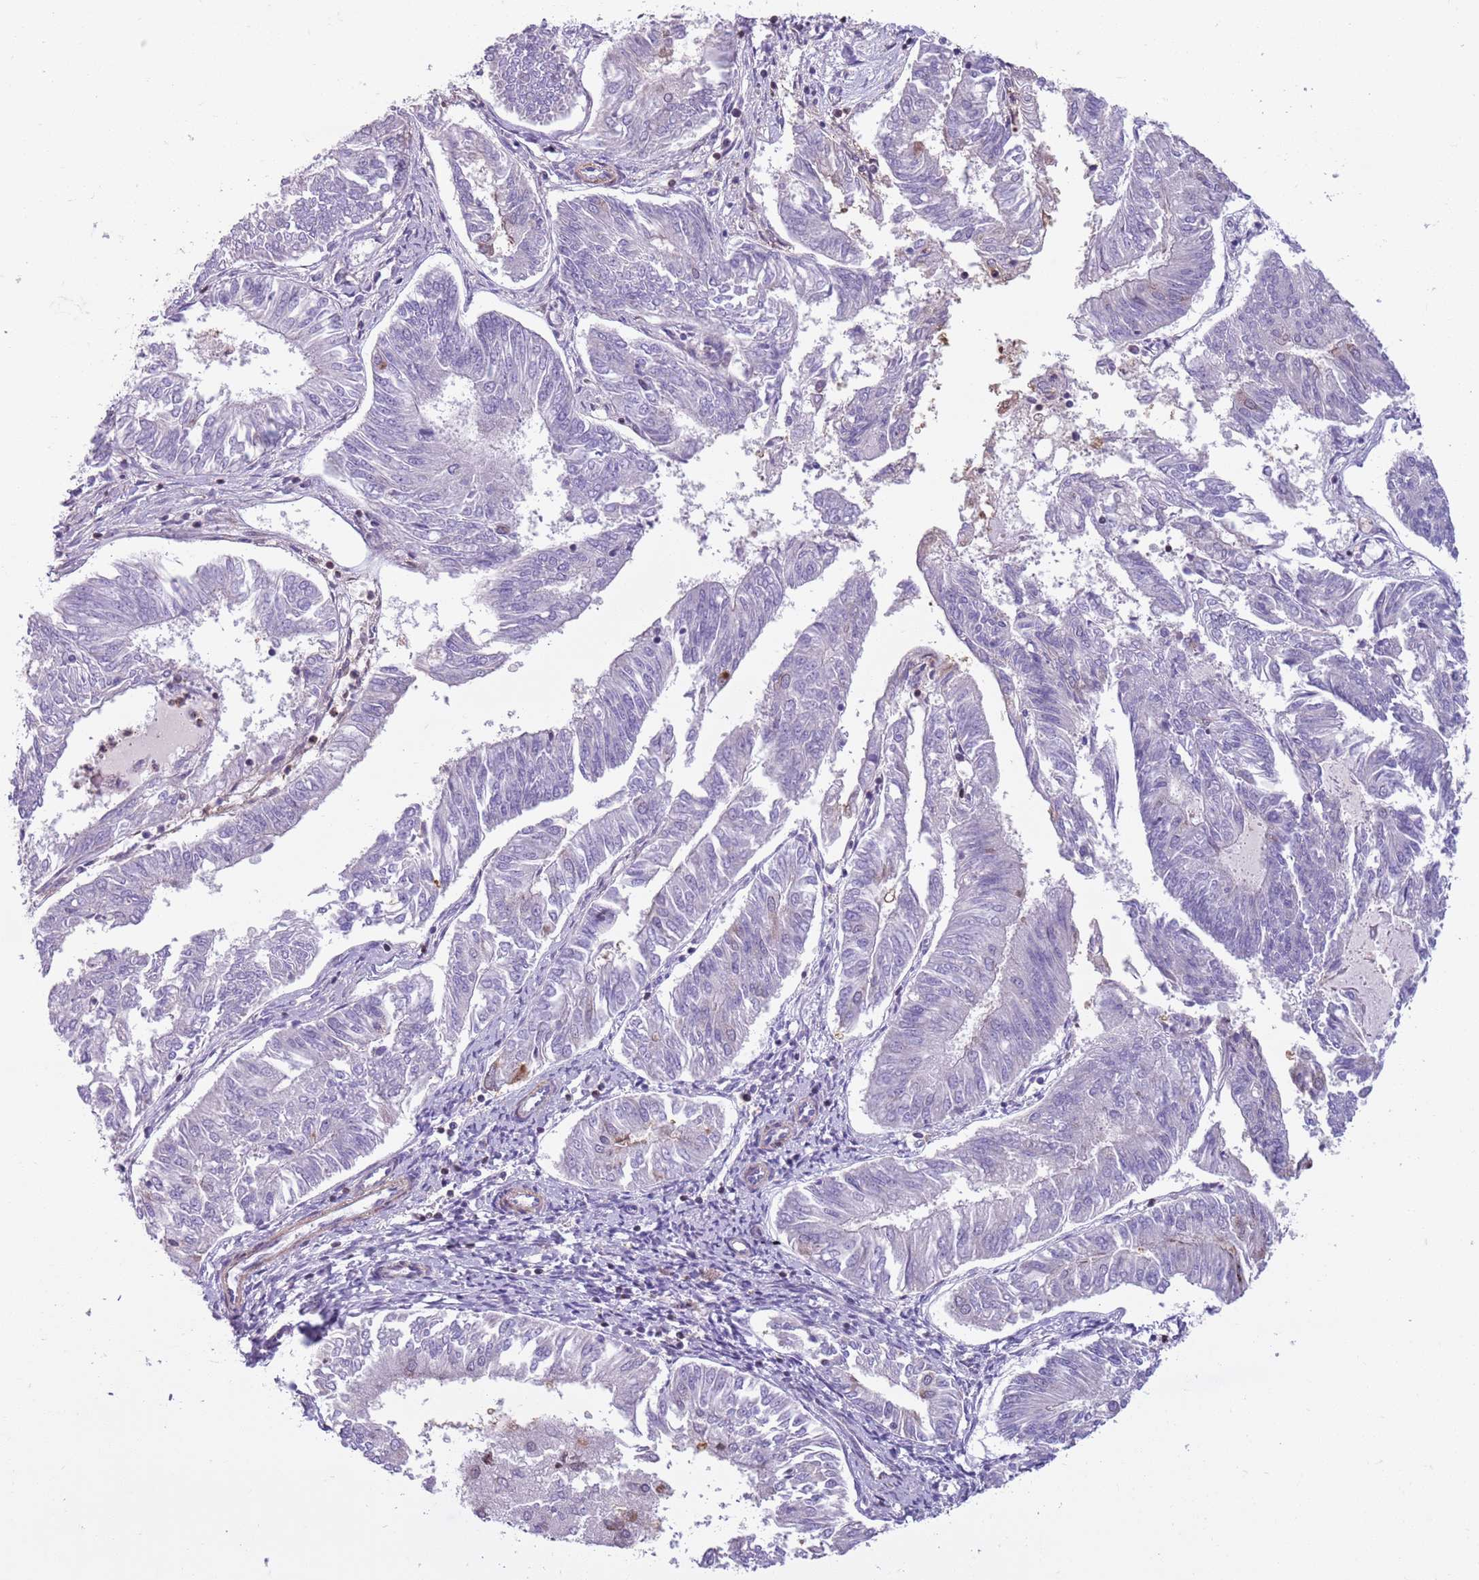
{"staining": {"intensity": "negative", "quantity": "none", "location": "none"}, "tissue": "endometrial cancer", "cell_type": "Tumor cells", "image_type": "cancer", "snomed": [{"axis": "morphology", "description": "Adenocarcinoma, NOS"}, {"axis": "topography", "description": "Endometrium"}], "caption": "Immunohistochemical staining of endometrial cancer (adenocarcinoma) exhibits no significant positivity in tumor cells. (Stains: DAB (3,3'-diaminobenzidine) immunohistochemistry with hematoxylin counter stain, Microscopy: brightfield microscopy at high magnification).", "gene": "JAML", "patient": {"sex": "female", "age": 58}}